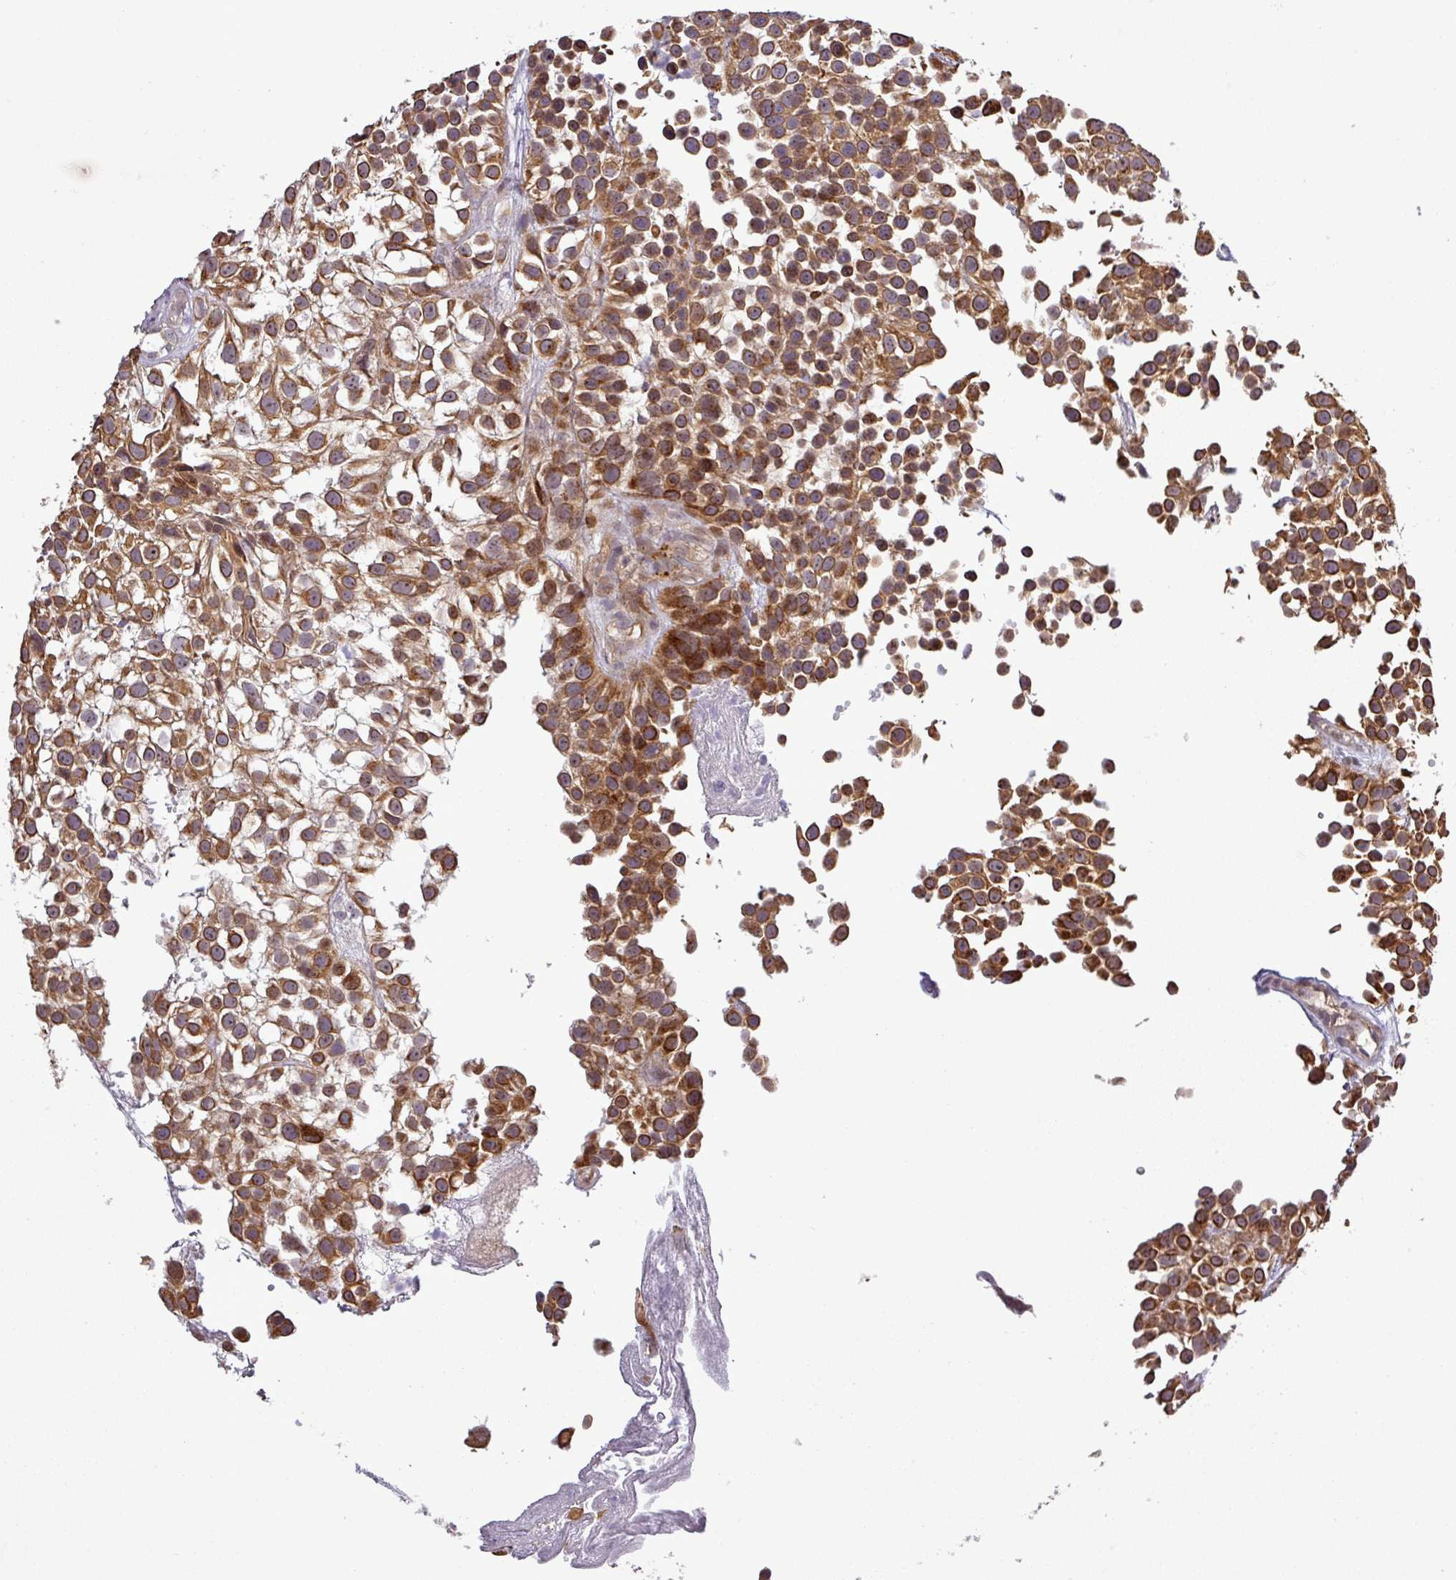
{"staining": {"intensity": "strong", "quantity": ">75%", "location": "cytoplasmic/membranous"}, "tissue": "urothelial cancer", "cell_type": "Tumor cells", "image_type": "cancer", "snomed": [{"axis": "morphology", "description": "Urothelial carcinoma, High grade"}, {"axis": "topography", "description": "Urinary bladder"}], "caption": "Protein staining by IHC exhibits strong cytoplasmic/membranous staining in approximately >75% of tumor cells in urothelial carcinoma (high-grade).", "gene": "PCDH1", "patient": {"sex": "male", "age": 56}}